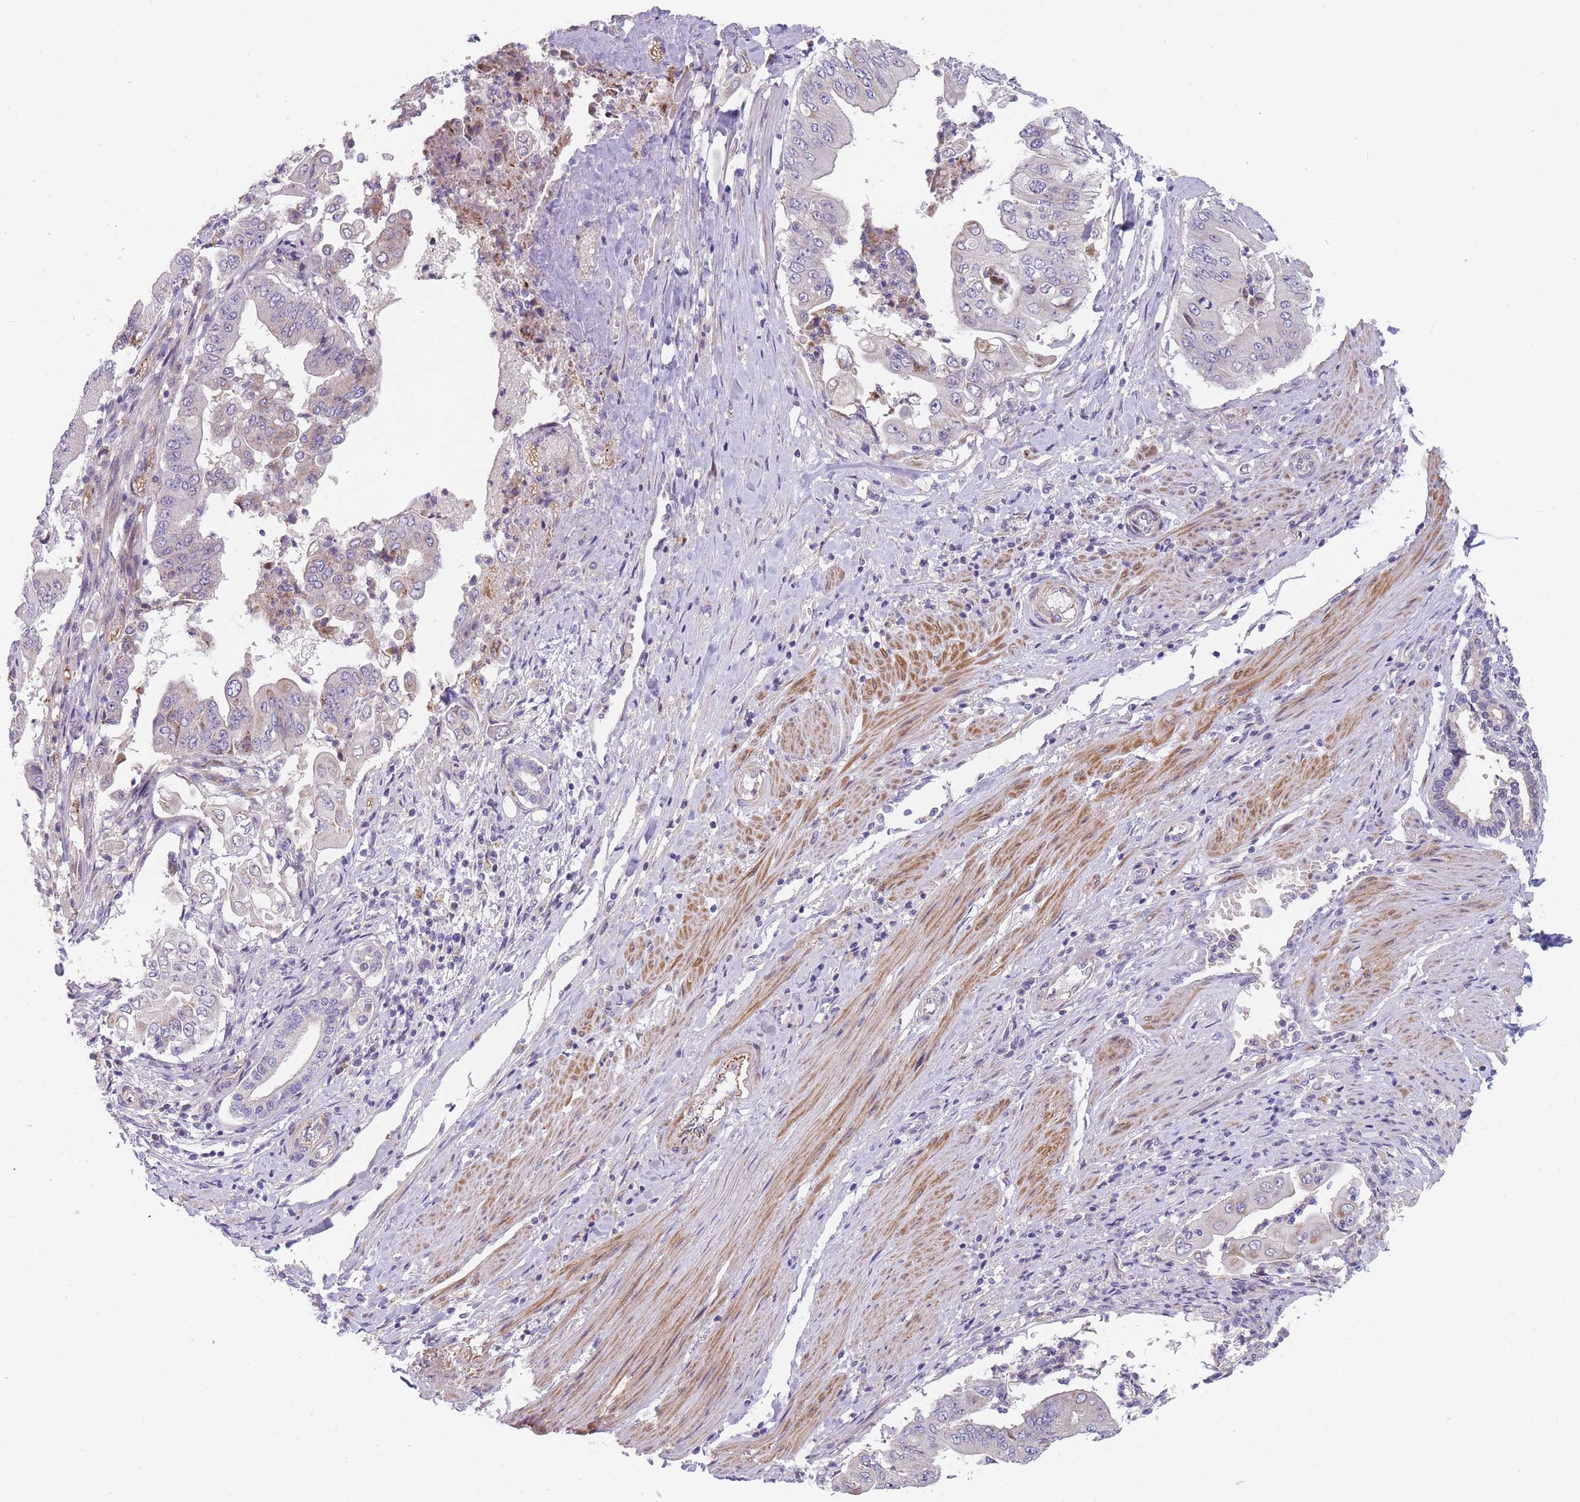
{"staining": {"intensity": "negative", "quantity": "none", "location": "none"}, "tissue": "pancreatic cancer", "cell_type": "Tumor cells", "image_type": "cancer", "snomed": [{"axis": "morphology", "description": "Adenocarcinoma, NOS"}, {"axis": "topography", "description": "Pancreas"}], "caption": "Tumor cells are negative for protein expression in human pancreatic cancer (adenocarcinoma).", "gene": "SMPD4", "patient": {"sex": "female", "age": 77}}